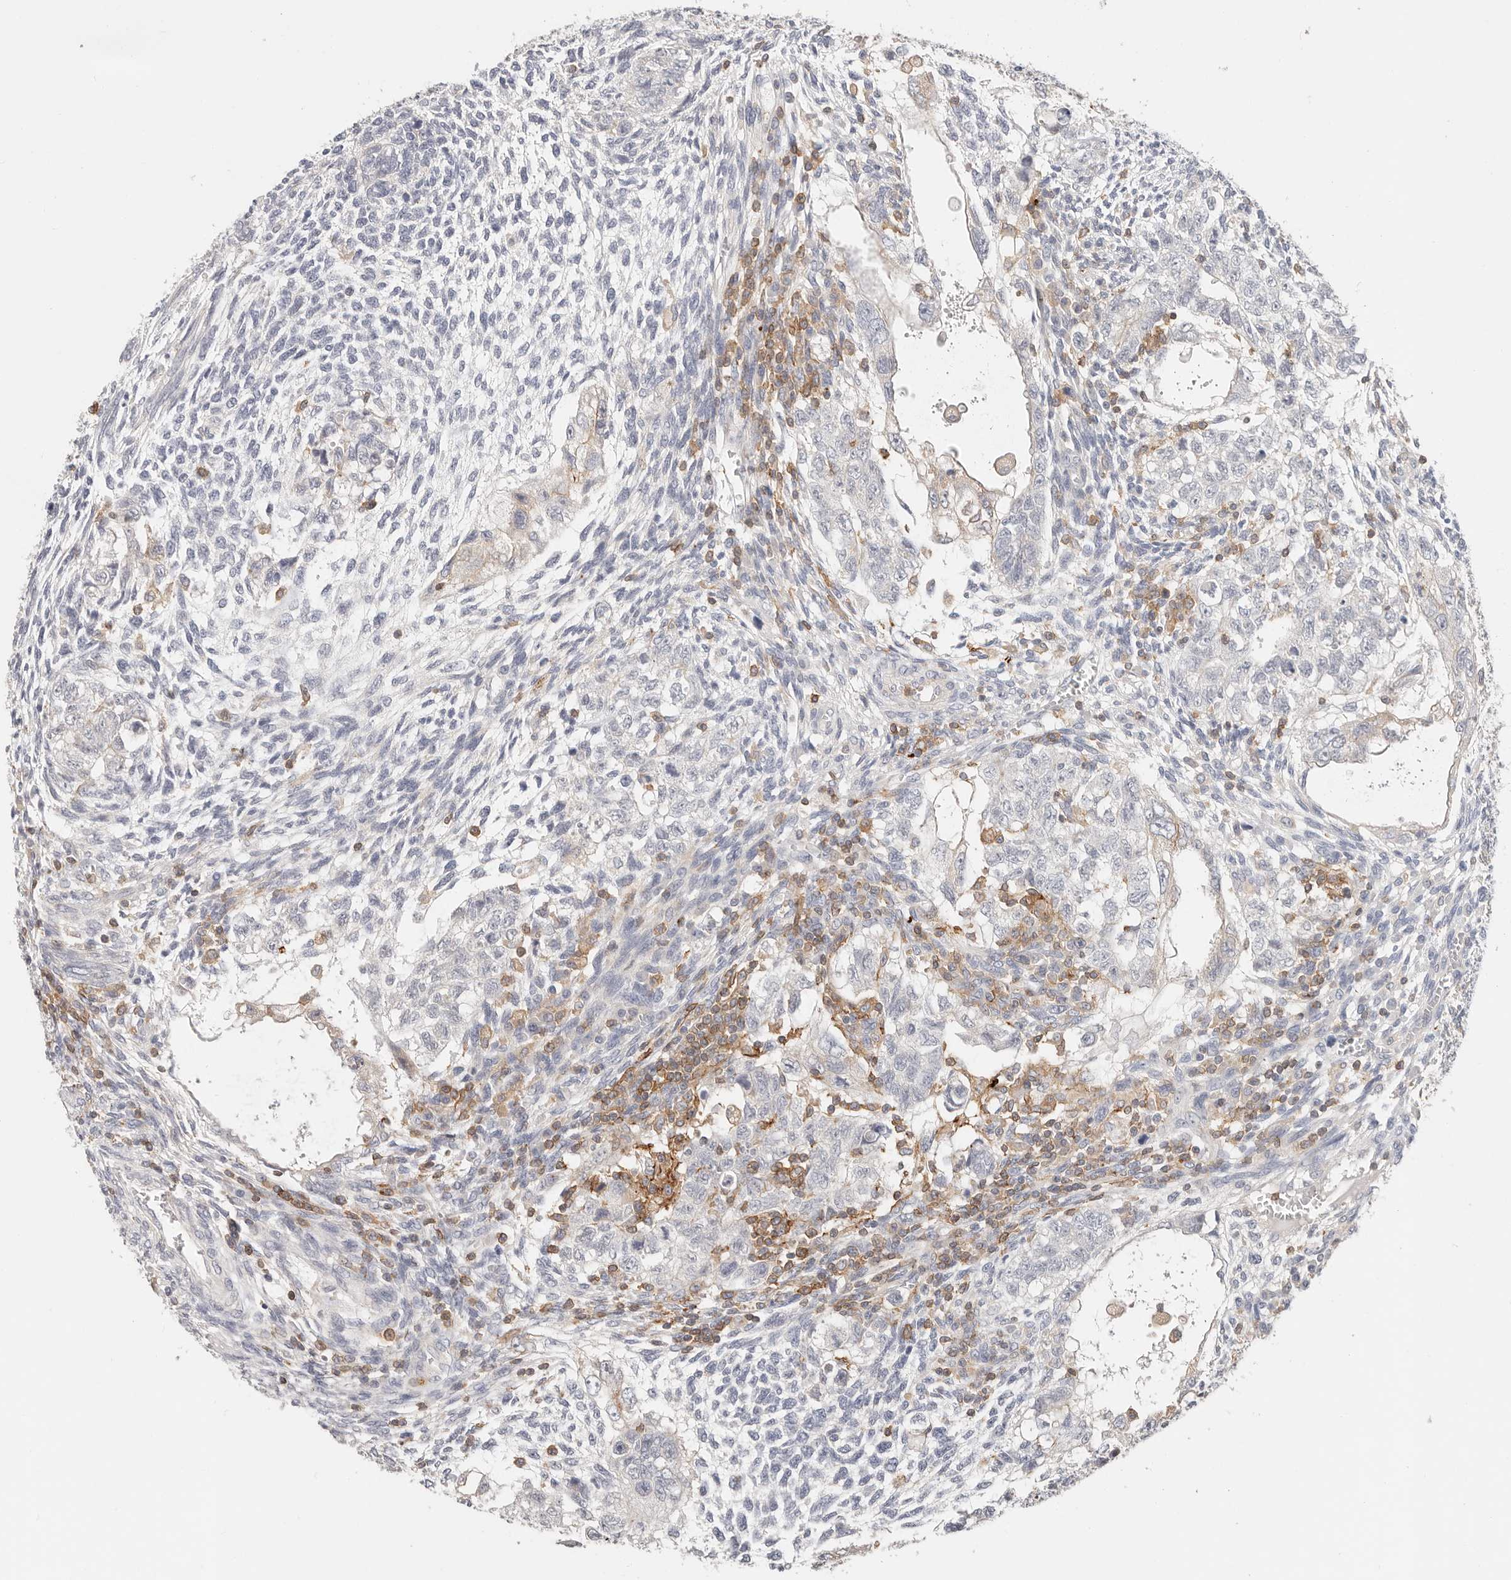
{"staining": {"intensity": "negative", "quantity": "none", "location": "none"}, "tissue": "testis cancer", "cell_type": "Tumor cells", "image_type": "cancer", "snomed": [{"axis": "morphology", "description": "Carcinoma, Embryonal, NOS"}, {"axis": "topography", "description": "Testis"}], "caption": "Testis embryonal carcinoma stained for a protein using immunohistochemistry (IHC) shows no staining tumor cells.", "gene": "TMEM63B", "patient": {"sex": "male", "age": 37}}